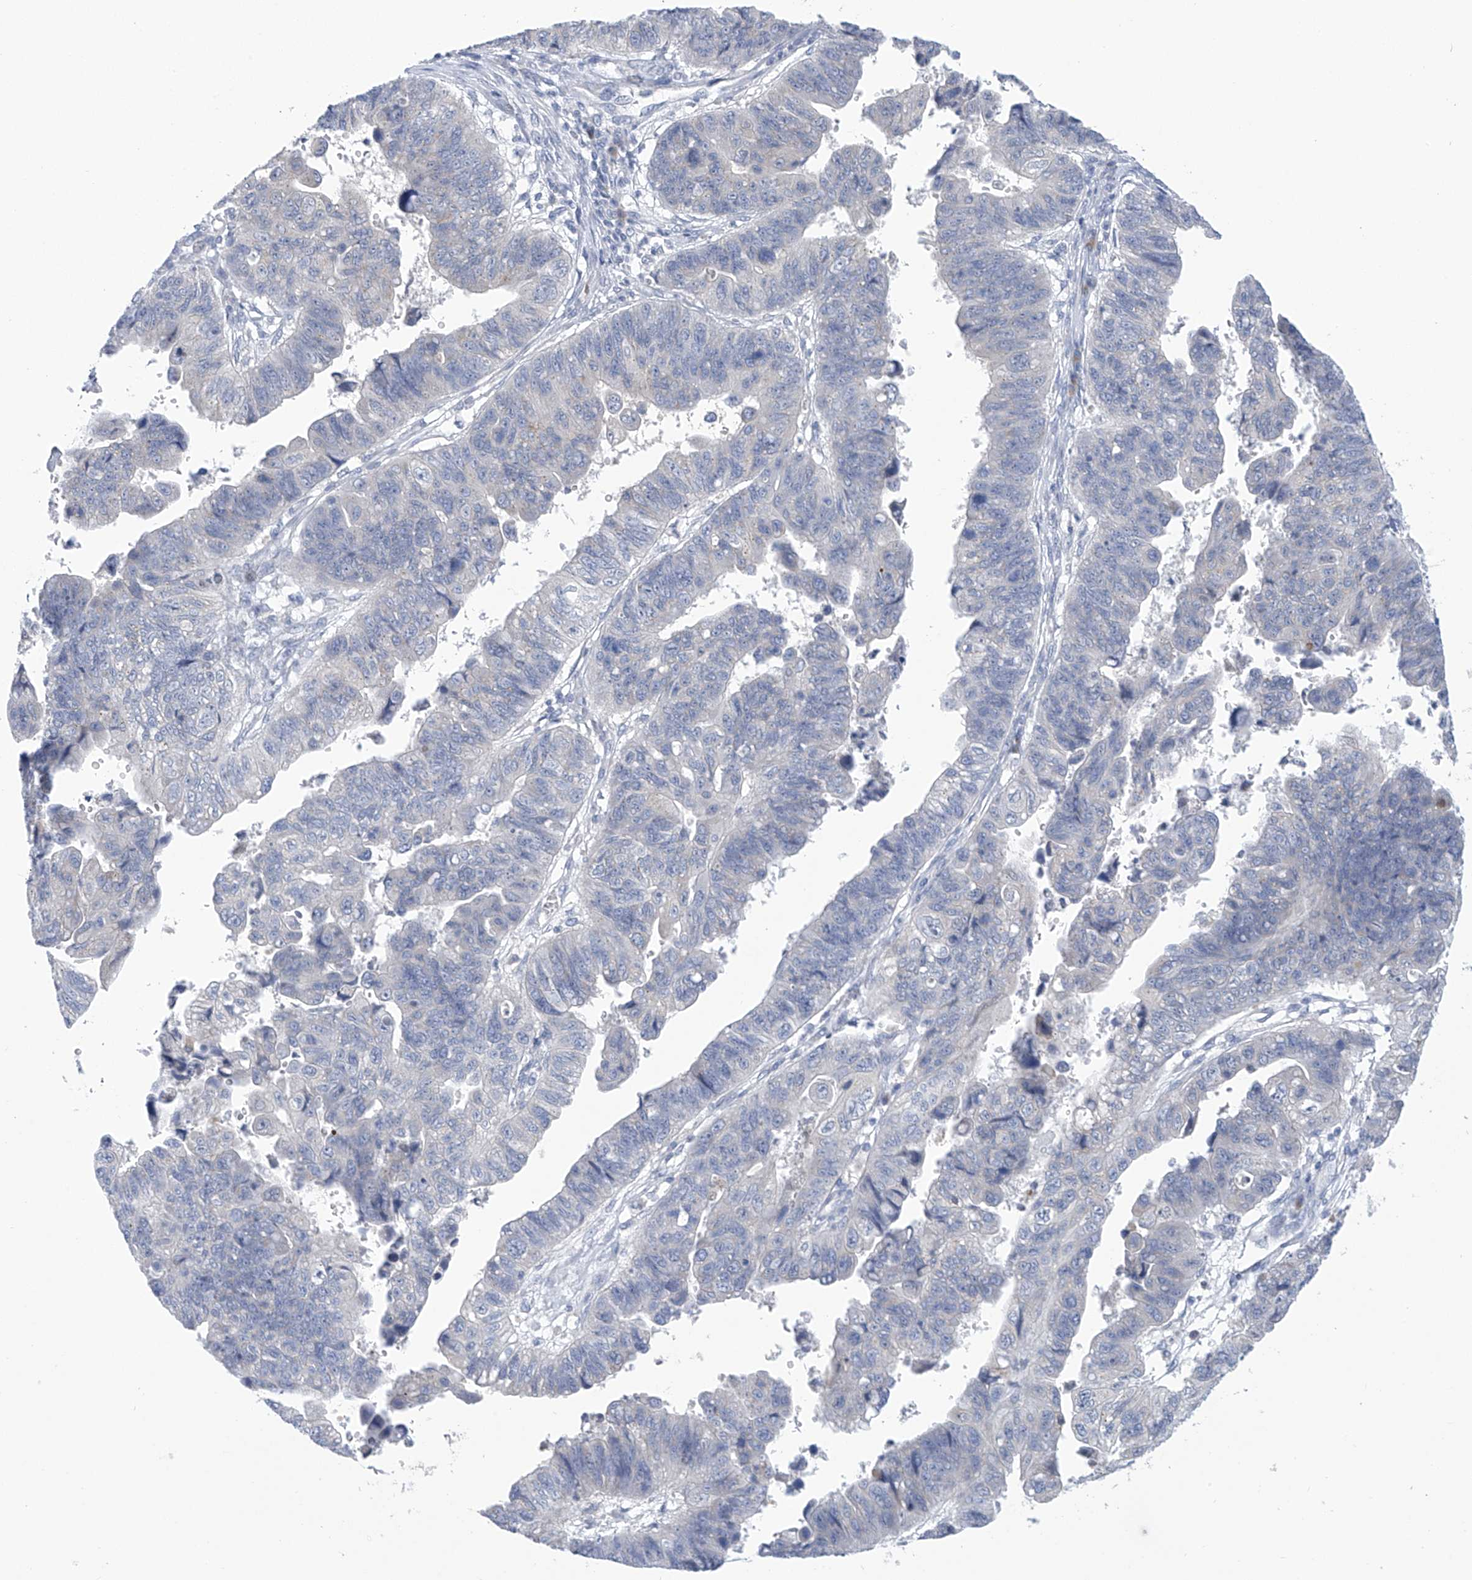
{"staining": {"intensity": "negative", "quantity": "none", "location": "none"}, "tissue": "stomach cancer", "cell_type": "Tumor cells", "image_type": "cancer", "snomed": [{"axis": "morphology", "description": "Adenocarcinoma, NOS"}, {"axis": "topography", "description": "Stomach"}], "caption": "Stomach adenocarcinoma was stained to show a protein in brown. There is no significant staining in tumor cells. (Stains: DAB (3,3'-diaminobenzidine) immunohistochemistry with hematoxylin counter stain, Microscopy: brightfield microscopy at high magnification).", "gene": "SLCO4A1", "patient": {"sex": "male", "age": 59}}